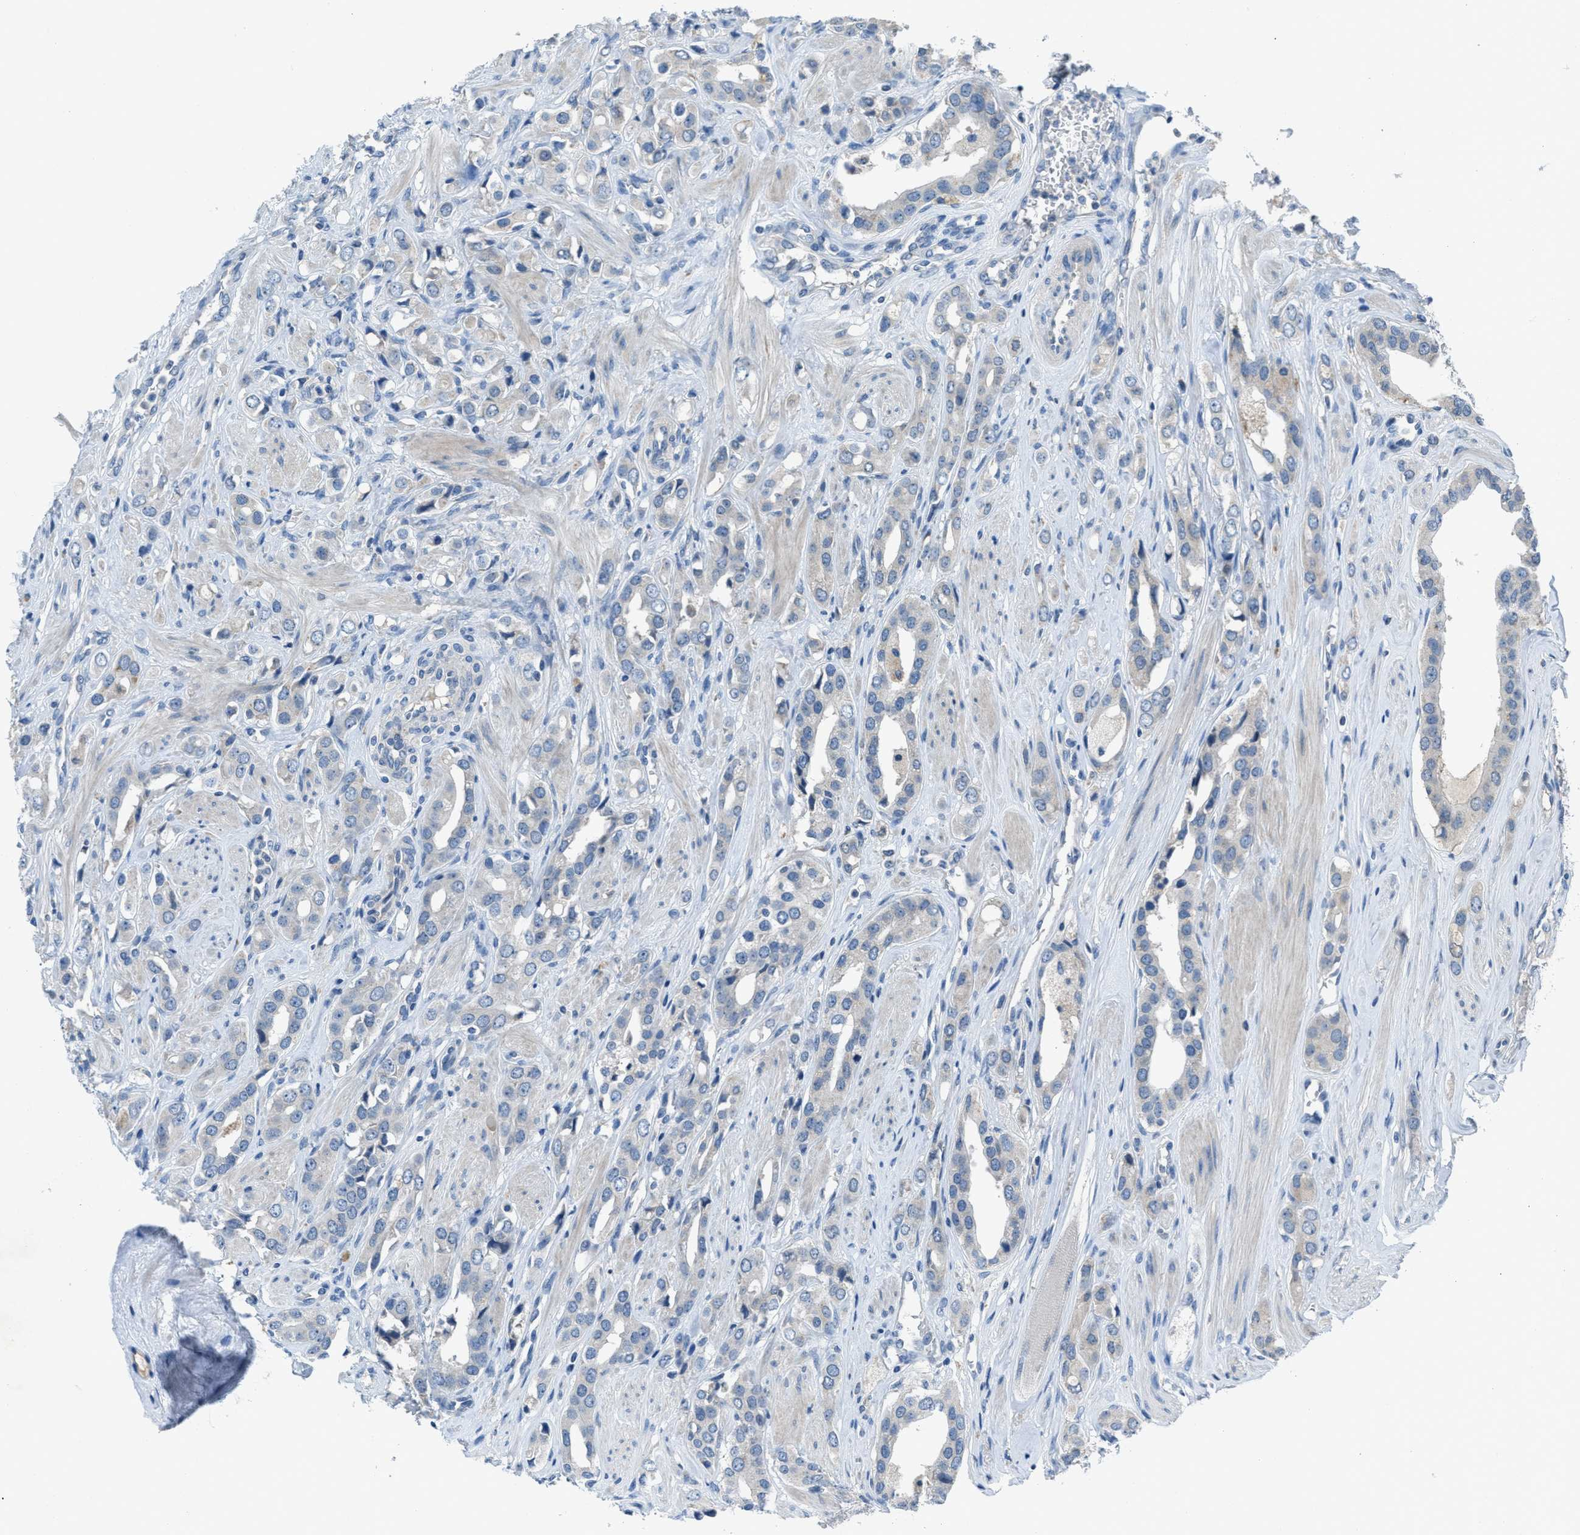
{"staining": {"intensity": "weak", "quantity": "<25%", "location": "cytoplasmic/membranous"}, "tissue": "prostate cancer", "cell_type": "Tumor cells", "image_type": "cancer", "snomed": [{"axis": "morphology", "description": "Adenocarcinoma, High grade"}, {"axis": "topography", "description": "Prostate"}], "caption": "Protein analysis of prostate cancer (adenocarcinoma (high-grade)) reveals no significant staining in tumor cells.", "gene": "MIS18A", "patient": {"sex": "male", "age": 52}}